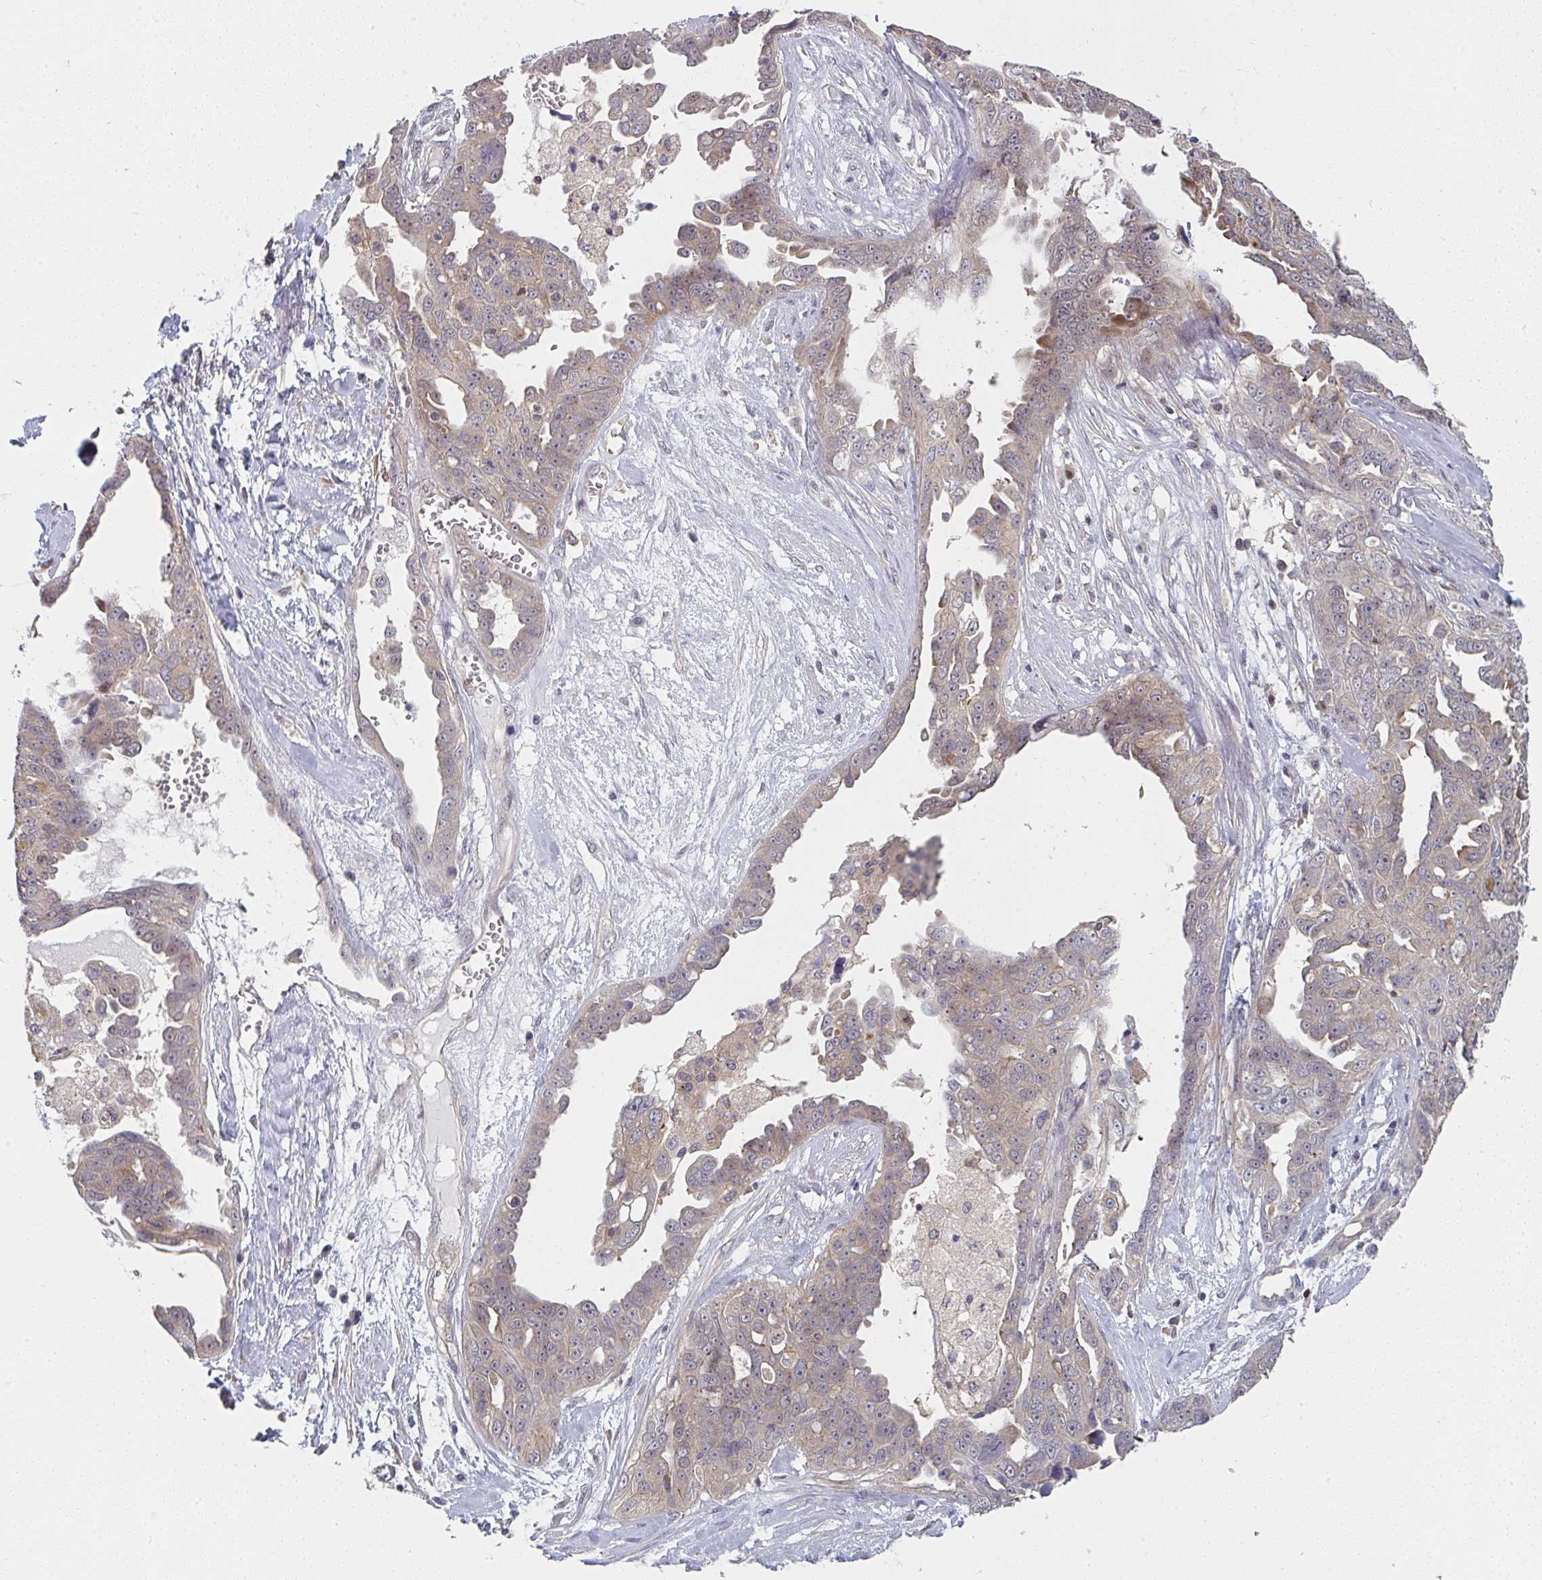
{"staining": {"intensity": "weak", "quantity": ">75%", "location": "cytoplasmic/membranous"}, "tissue": "ovarian cancer", "cell_type": "Tumor cells", "image_type": "cancer", "snomed": [{"axis": "morphology", "description": "Carcinoma, endometroid"}, {"axis": "topography", "description": "Ovary"}], "caption": "About >75% of tumor cells in human ovarian cancer exhibit weak cytoplasmic/membranous protein positivity as visualized by brown immunohistochemical staining.", "gene": "RANGRF", "patient": {"sex": "female", "age": 70}}